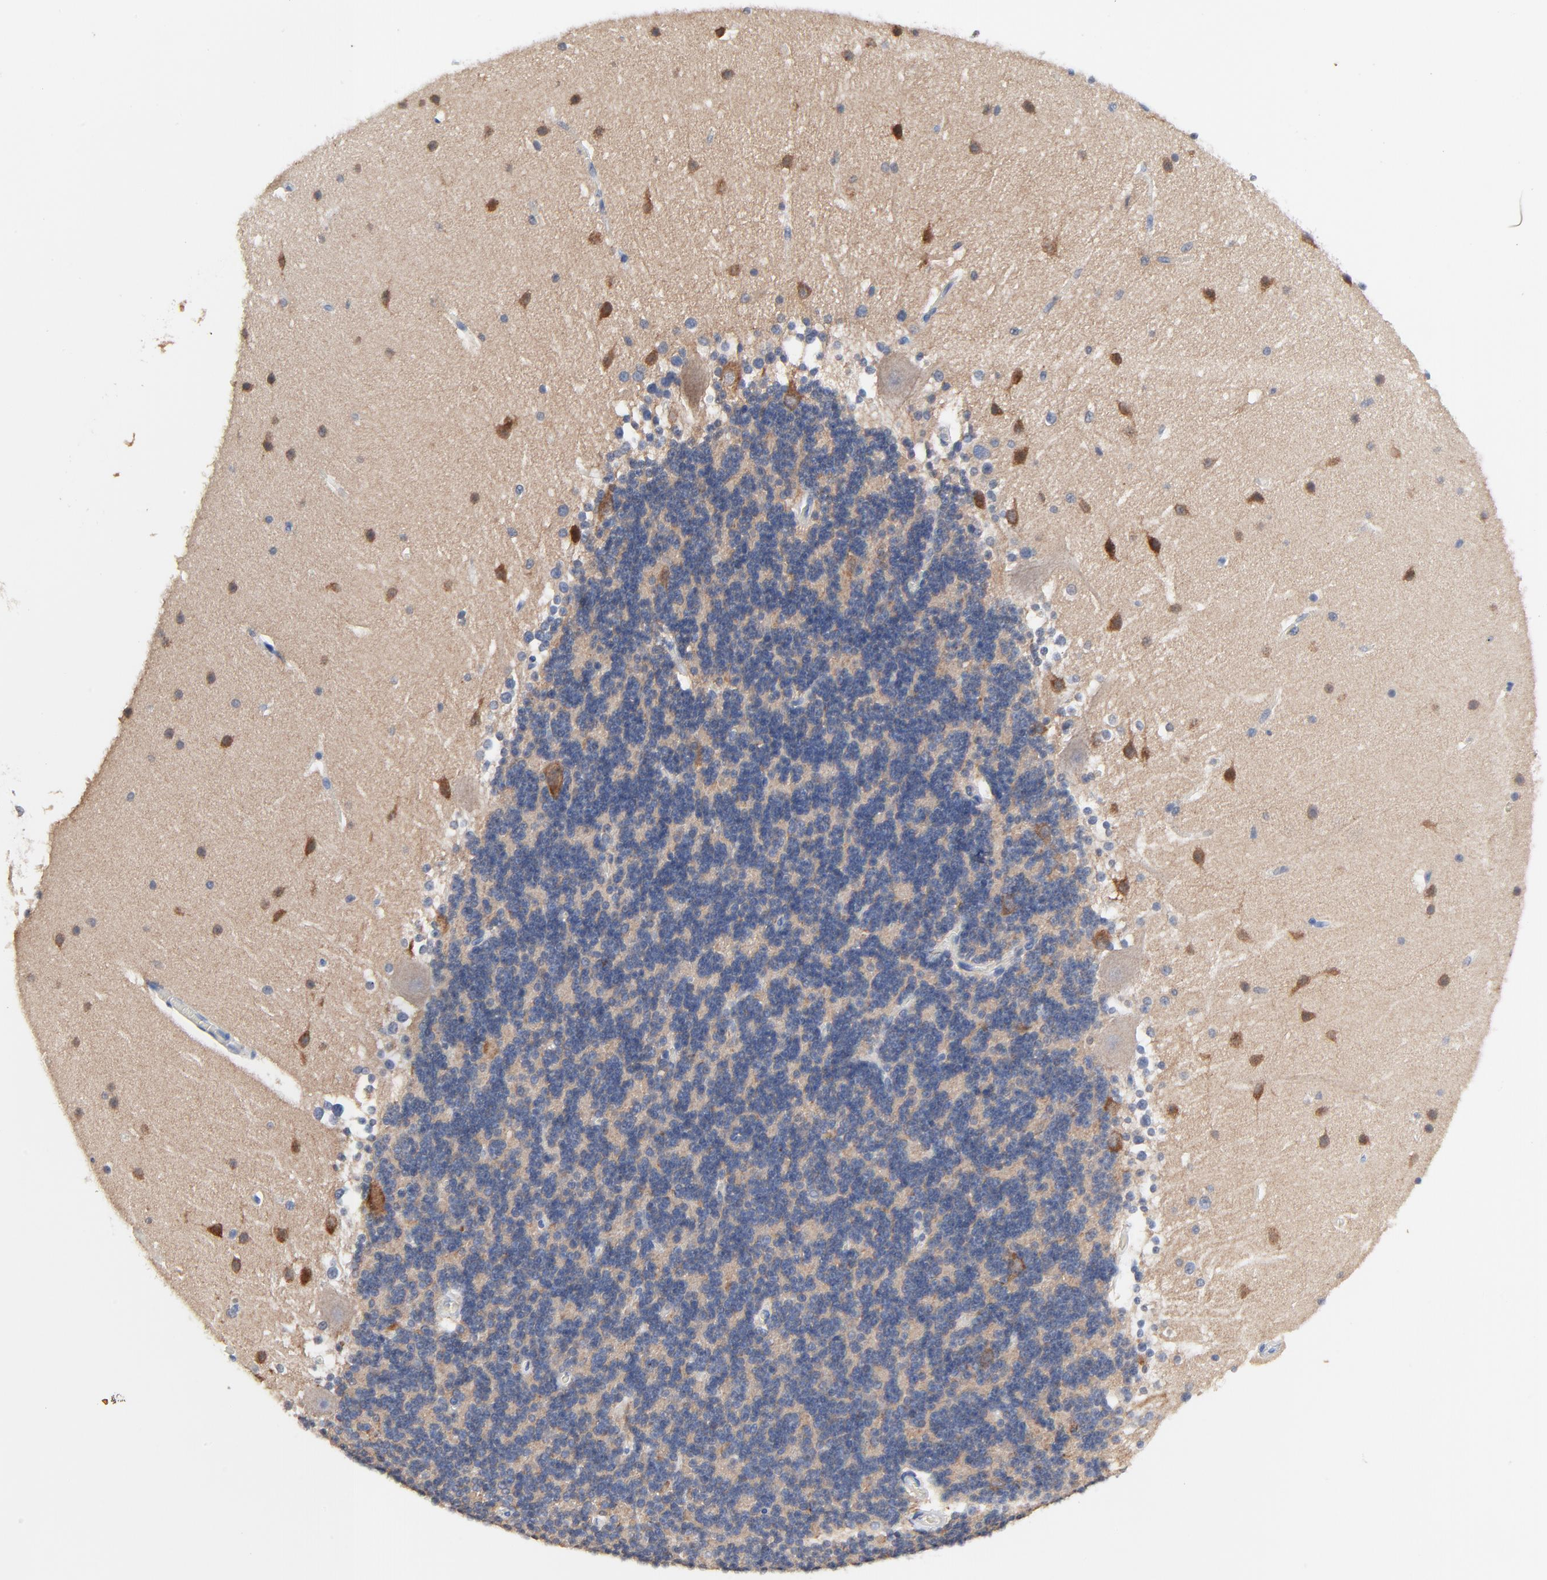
{"staining": {"intensity": "negative", "quantity": "none", "location": "none"}, "tissue": "cerebellum", "cell_type": "Cells in granular layer", "image_type": "normal", "snomed": [{"axis": "morphology", "description": "Normal tissue, NOS"}, {"axis": "topography", "description": "Cerebellum"}], "caption": "IHC of unremarkable human cerebellum shows no expression in cells in granular layer.", "gene": "FBXL5", "patient": {"sex": "female", "age": 19}}